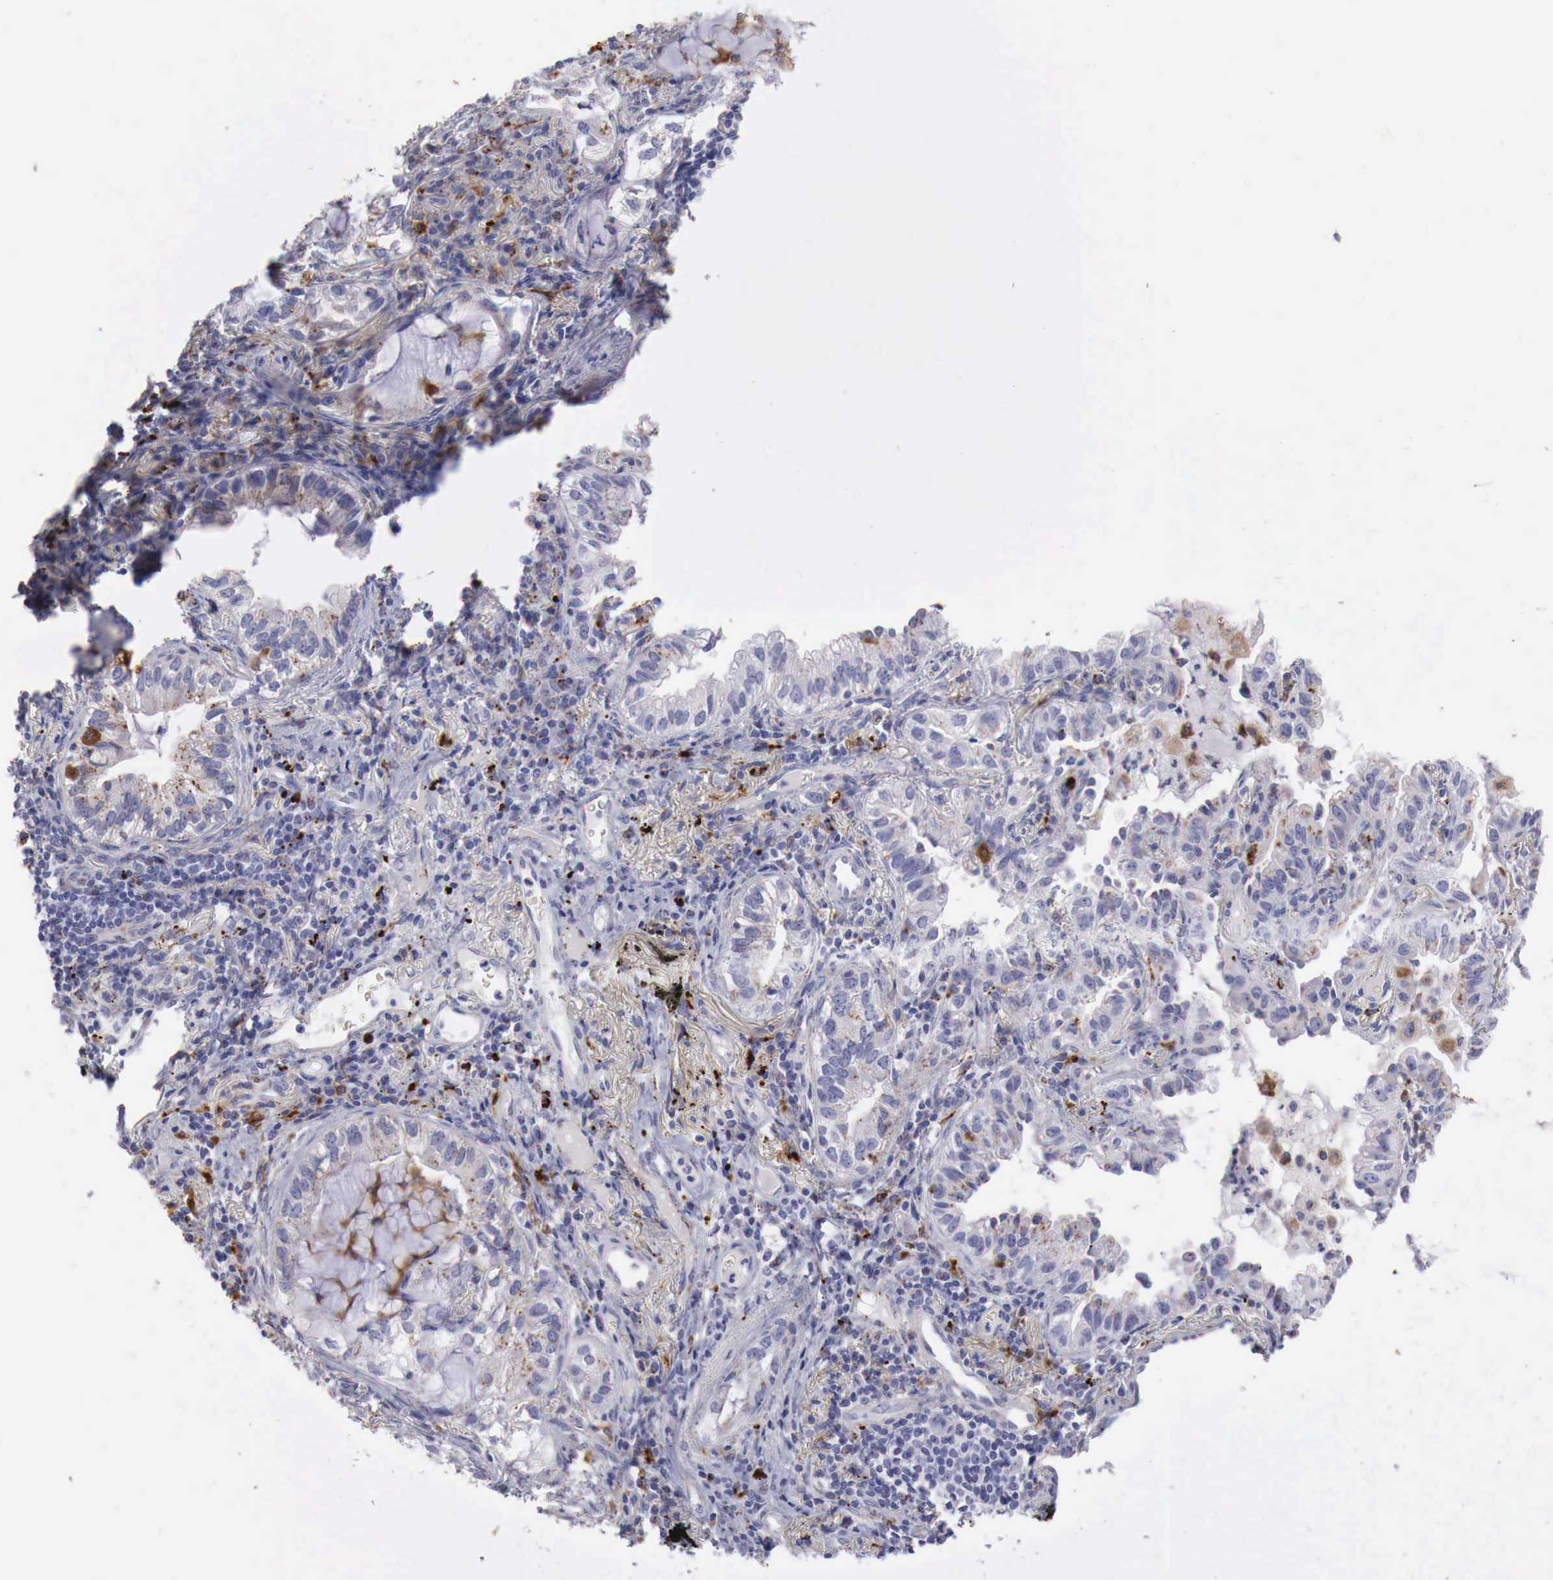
{"staining": {"intensity": "moderate", "quantity": "<25%", "location": "cytoplasmic/membranous"}, "tissue": "lung cancer", "cell_type": "Tumor cells", "image_type": "cancer", "snomed": [{"axis": "morphology", "description": "Adenocarcinoma, NOS"}, {"axis": "topography", "description": "Lung"}], "caption": "Human lung adenocarcinoma stained with a brown dye exhibits moderate cytoplasmic/membranous positive staining in approximately <25% of tumor cells.", "gene": "GLA", "patient": {"sex": "female", "age": 50}}